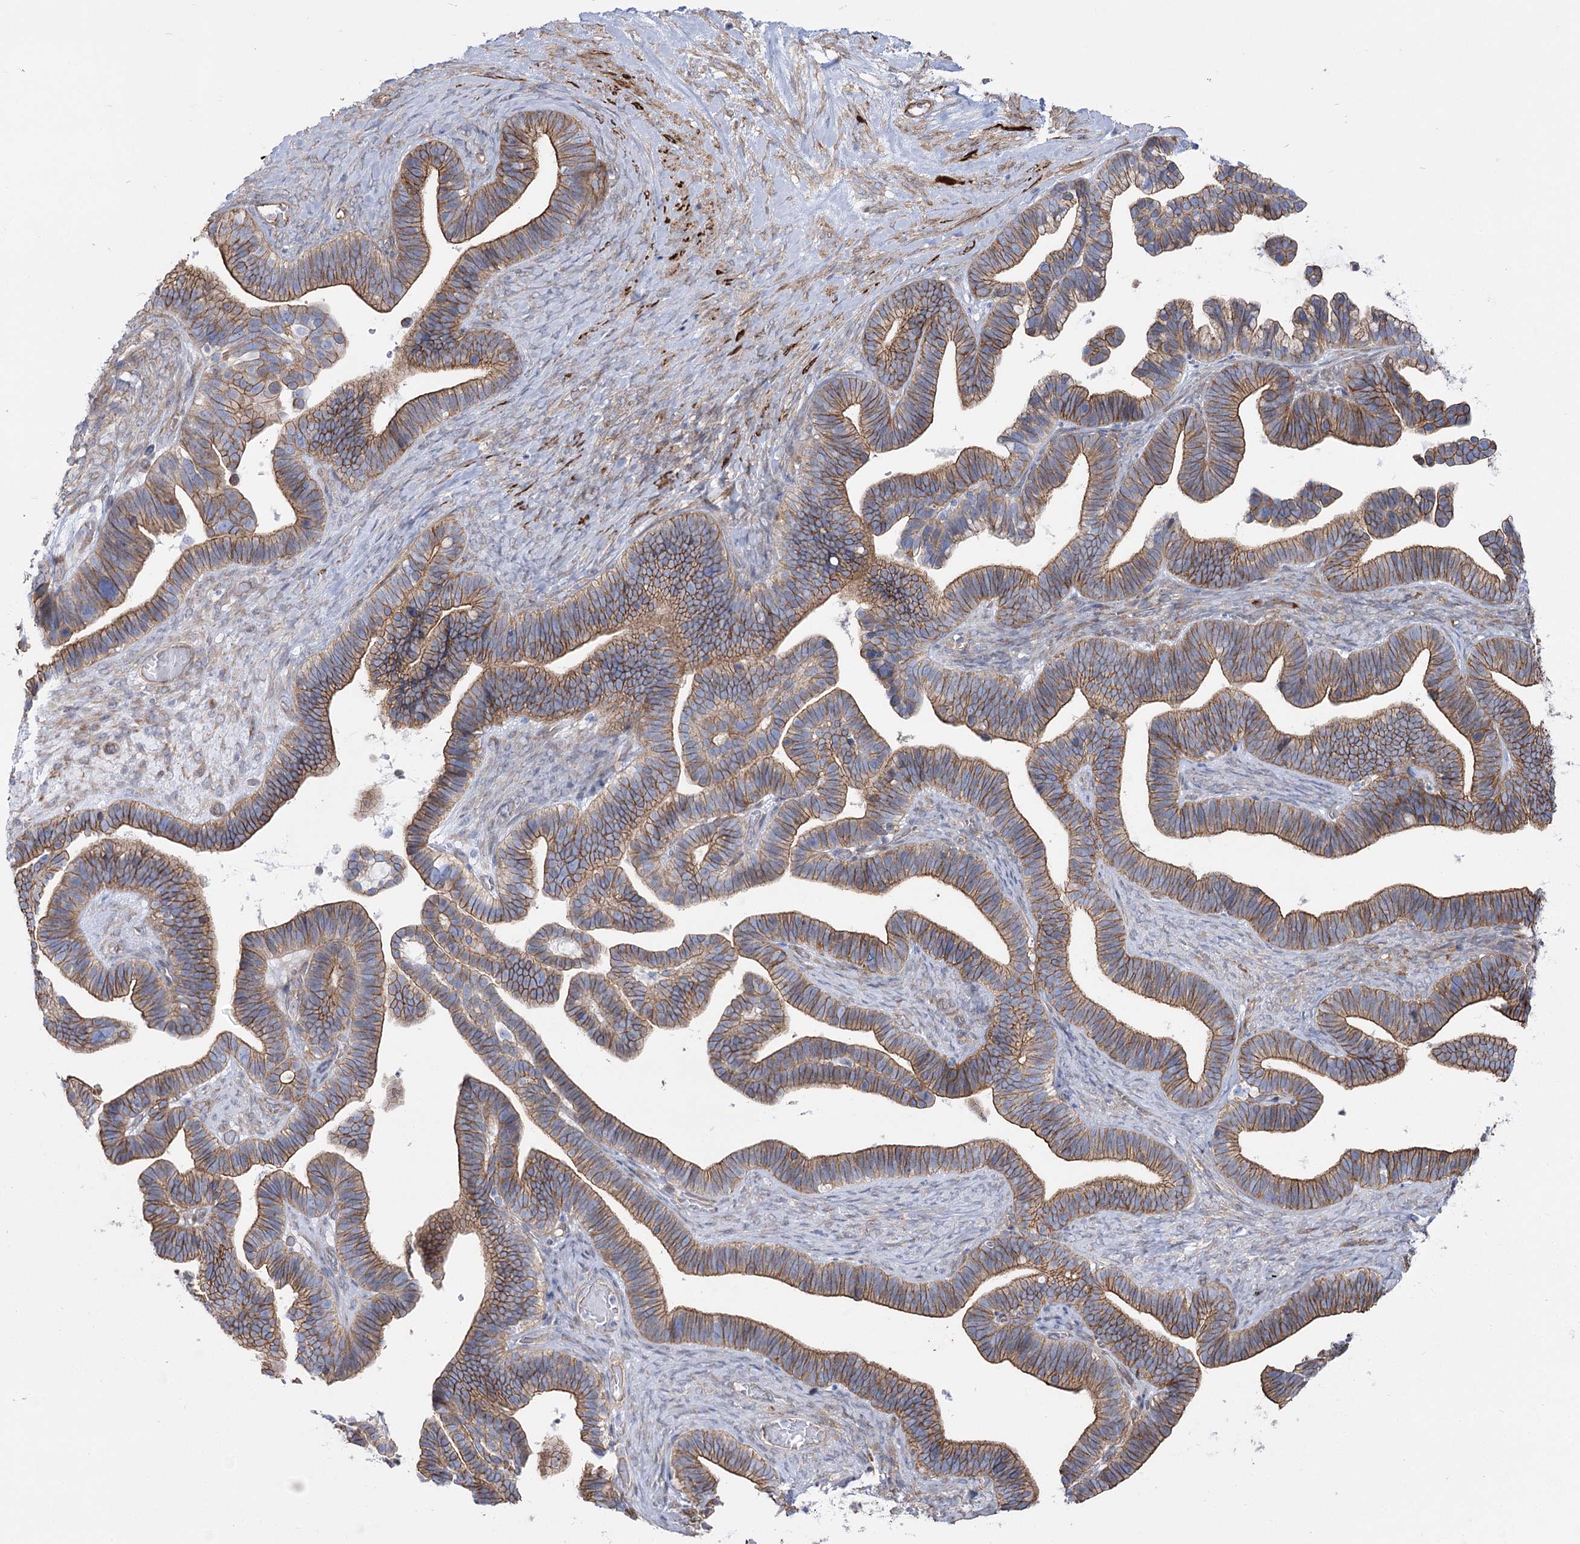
{"staining": {"intensity": "moderate", "quantity": ">75%", "location": "cytoplasmic/membranous"}, "tissue": "ovarian cancer", "cell_type": "Tumor cells", "image_type": "cancer", "snomed": [{"axis": "morphology", "description": "Cystadenocarcinoma, serous, NOS"}, {"axis": "topography", "description": "Ovary"}], "caption": "Serous cystadenocarcinoma (ovarian) stained for a protein (brown) exhibits moderate cytoplasmic/membranous positive positivity in approximately >75% of tumor cells.", "gene": "PLEKHA5", "patient": {"sex": "female", "age": 56}}